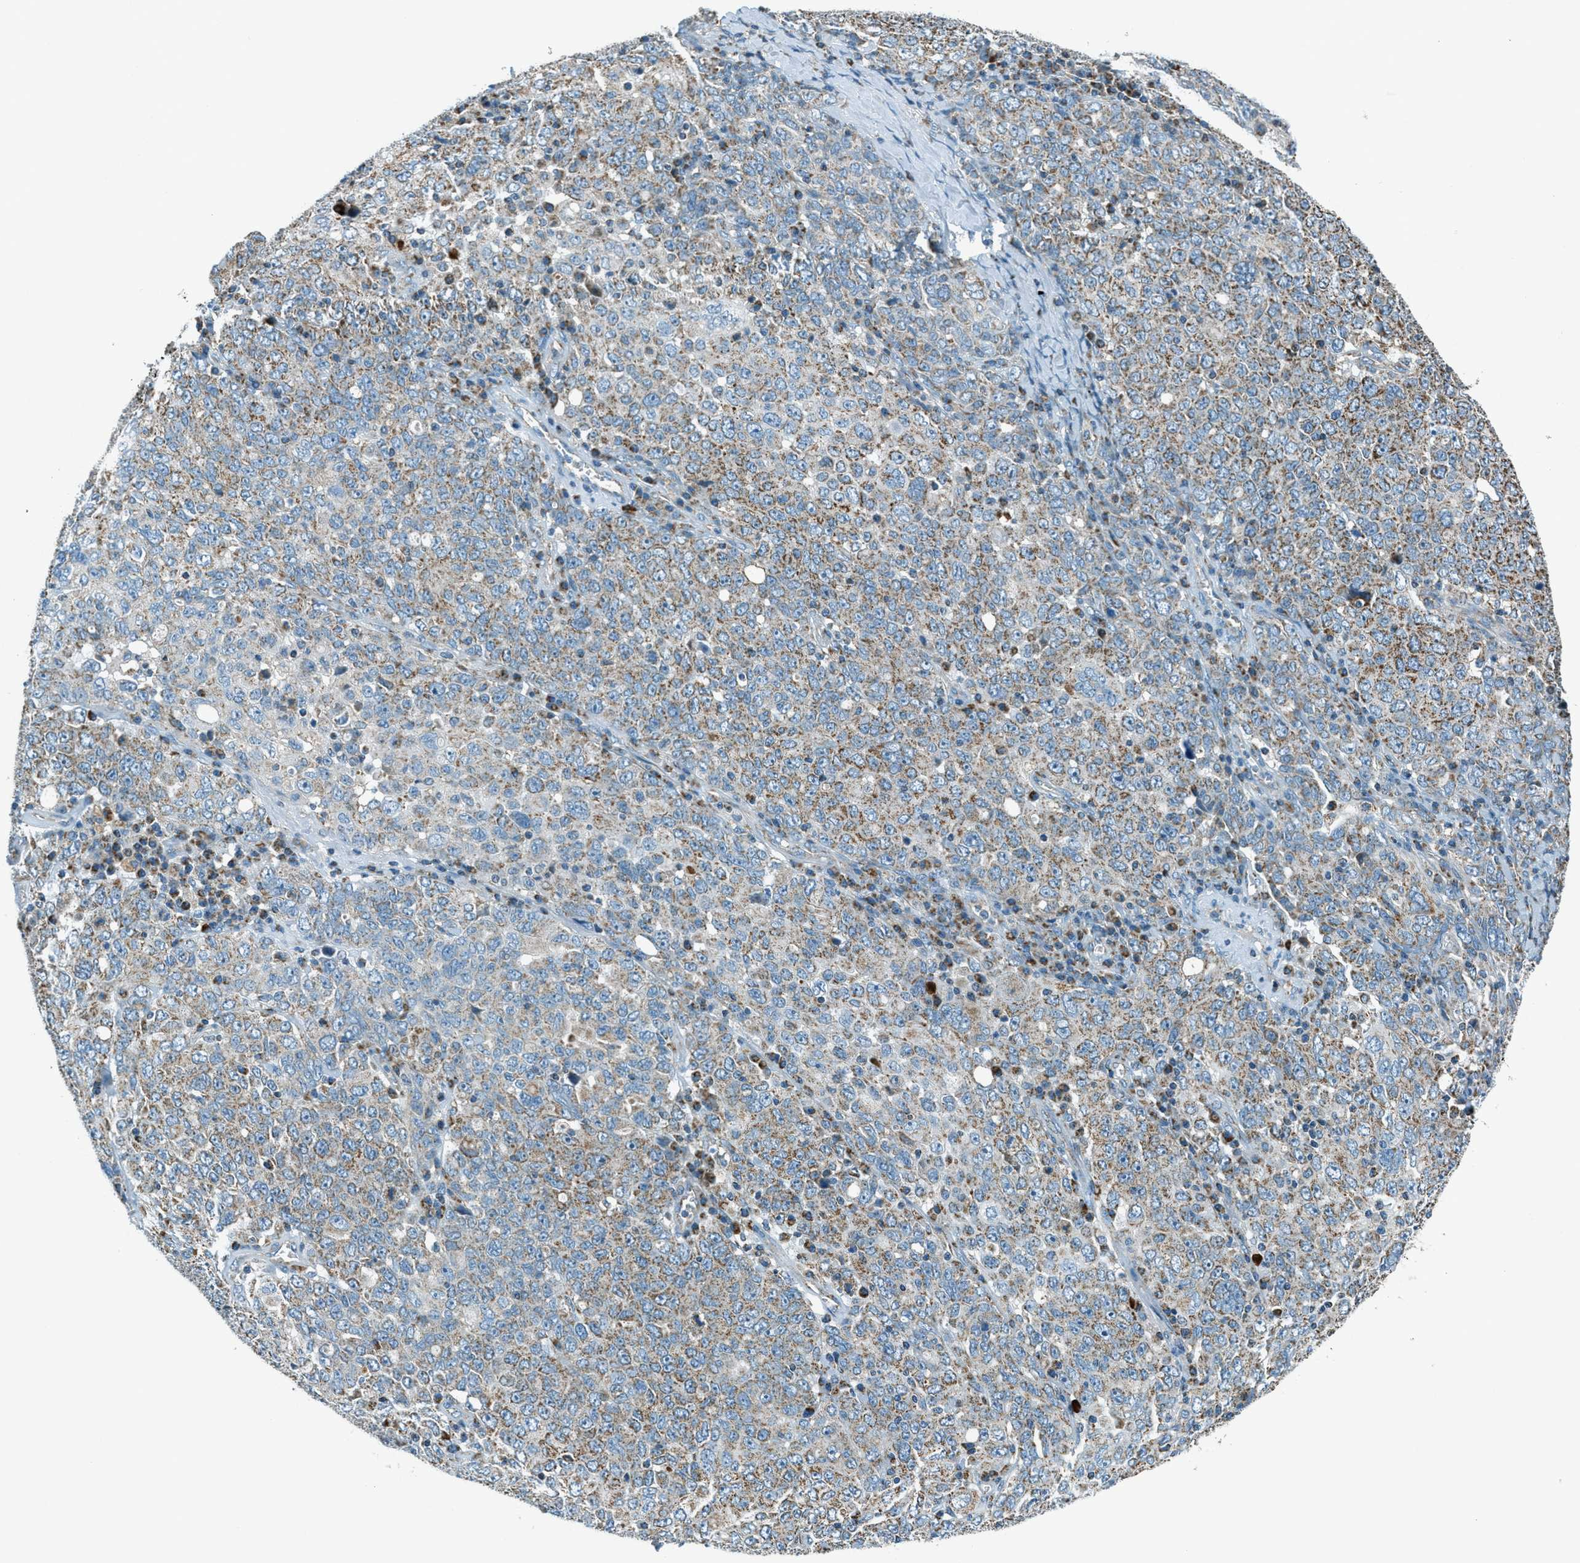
{"staining": {"intensity": "weak", "quantity": "25%-75%", "location": "cytoplasmic/membranous"}, "tissue": "ovarian cancer", "cell_type": "Tumor cells", "image_type": "cancer", "snomed": [{"axis": "morphology", "description": "Carcinoma, endometroid"}, {"axis": "topography", "description": "Ovary"}], "caption": "Immunohistochemistry (IHC) of ovarian cancer (endometroid carcinoma) reveals low levels of weak cytoplasmic/membranous expression in about 25%-75% of tumor cells.", "gene": "CHST15", "patient": {"sex": "female", "age": 62}}